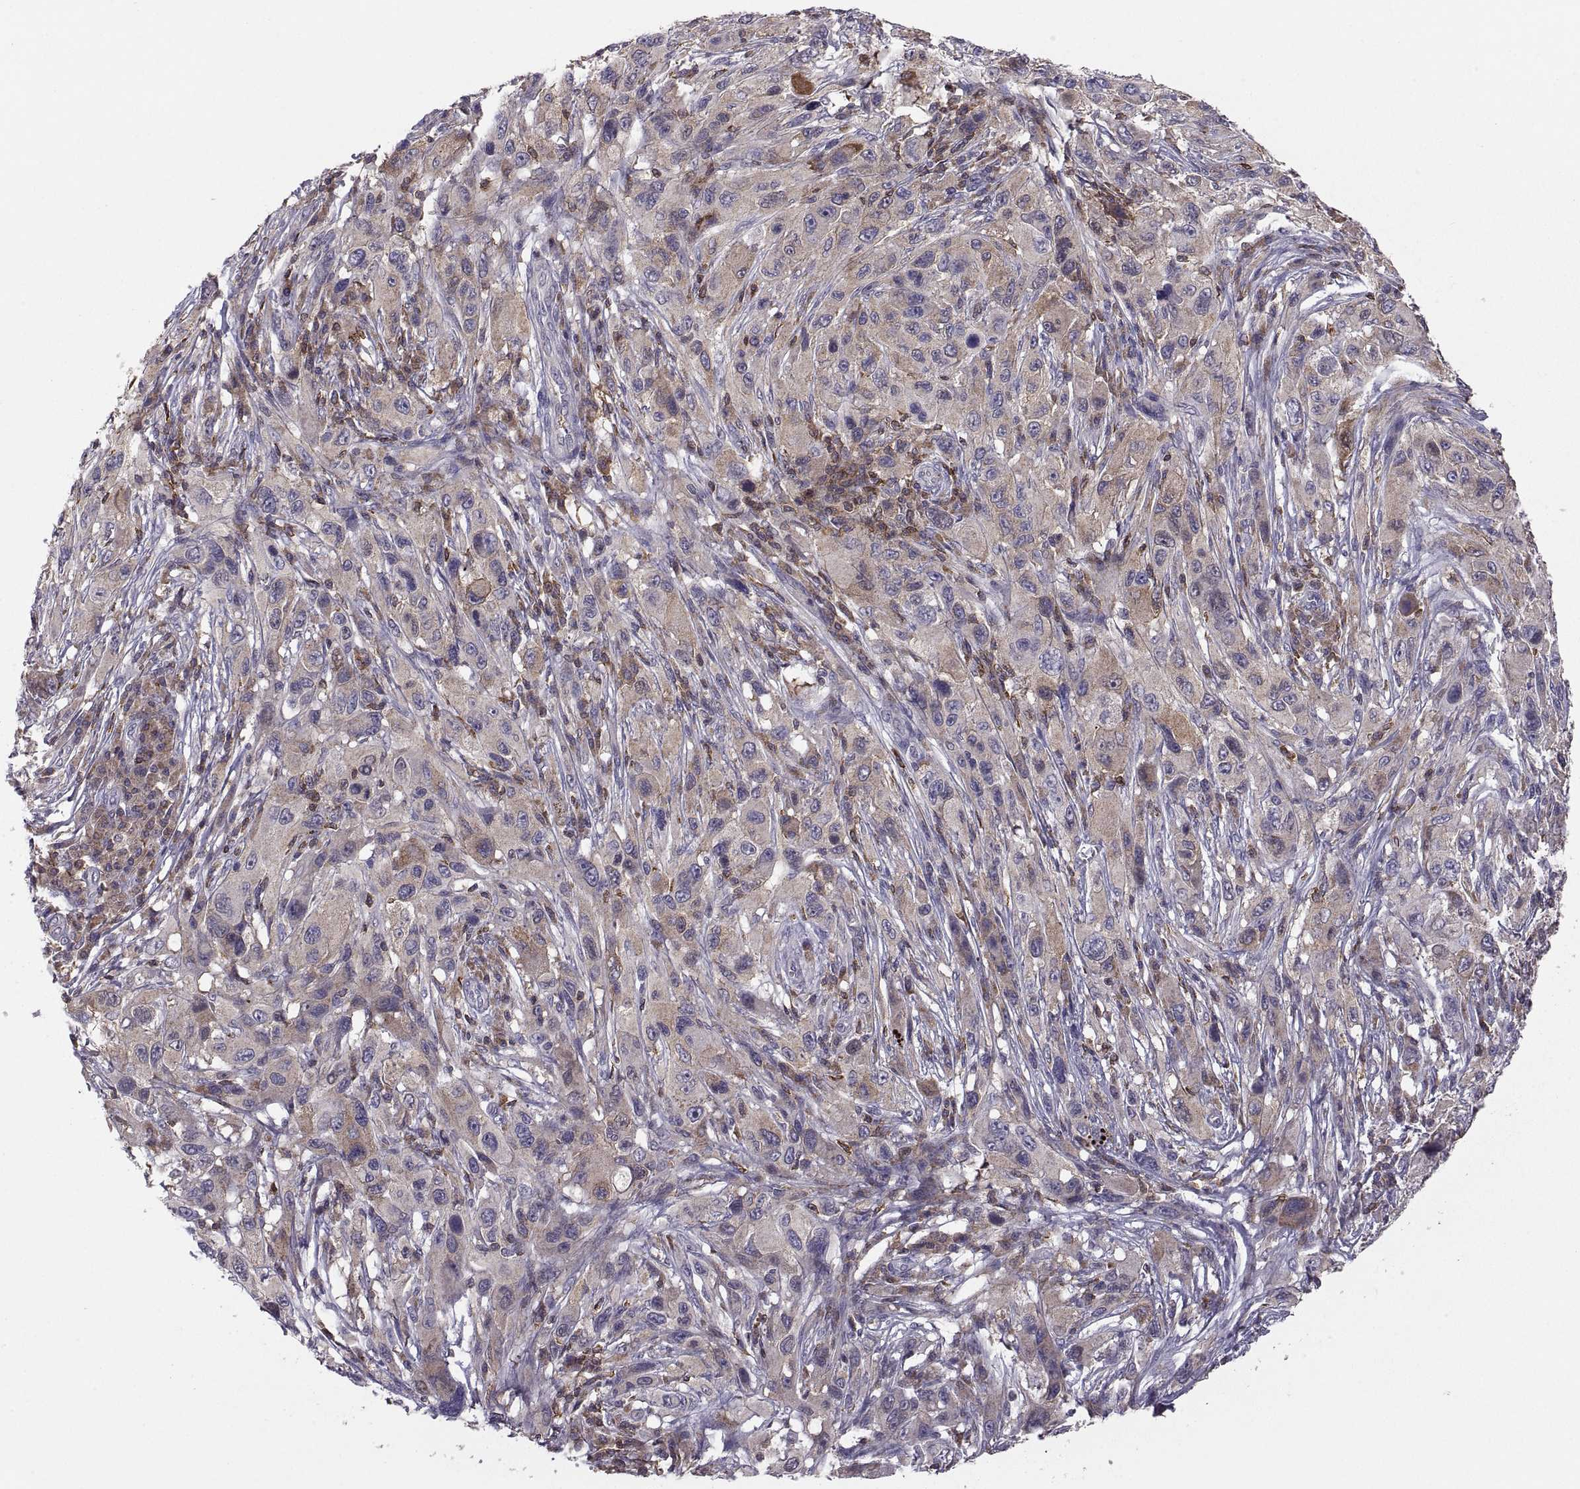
{"staining": {"intensity": "weak", "quantity": "25%-75%", "location": "cytoplasmic/membranous"}, "tissue": "melanoma", "cell_type": "Tumor cells", "image_type": "cancer", "snomed": [{"axis": "morphology", "description": "Malignant melanoma, NOS"}, {"axis": "topography", "description": "Skin"}], "caption": "Immunohistochemistry image of human malignant melanoma stained for a protein (brown), which demonstrates low levels of weak cytoplasmic/membranous expression in about 25%-75% of tumor cells.", "gene": "EZR", "patient": {"sex": "male", "age": 53}}